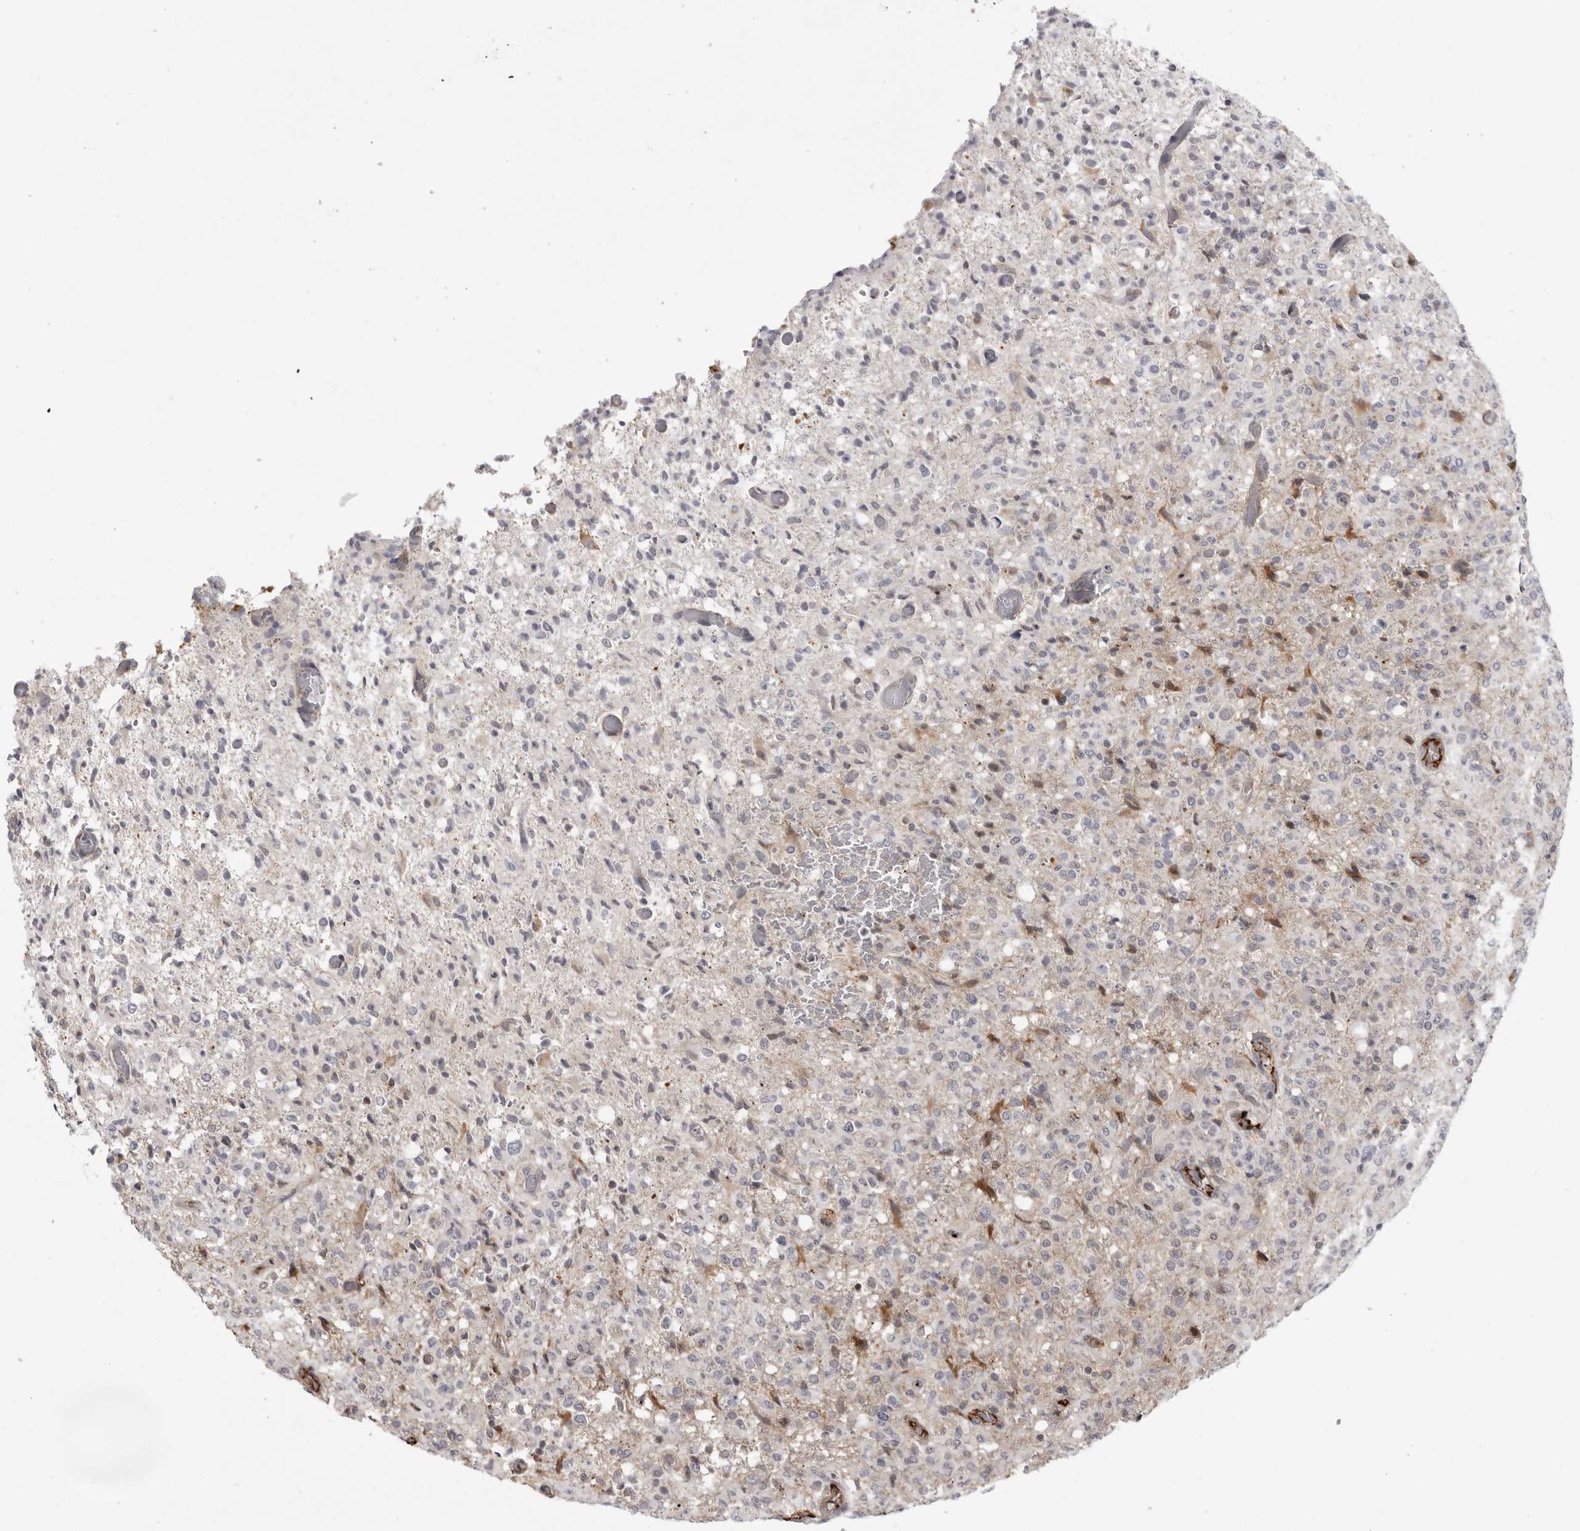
{"staining": {"intensity": "negative", "quantity": "none", "location": "none"}, "tissue": "glioma", "cell_type": "Tumor cells", "image_type": "cancer", "snomed": [{"axis": "morphology", "description": "Glioma, malignant, High grade"}, {"axis": "topography", "description": "Brain"}], "caption": "High power microscopy histopathology image of an immunohistochemistry image of glioma, revealing no significant expression in tumor cells. The staining is performed using DAB brown chromogen with nuclei counter-stained in using hematoxylin.", "gene": "PLEKHF2", "patient": {"sex": "female", "age": 57}}